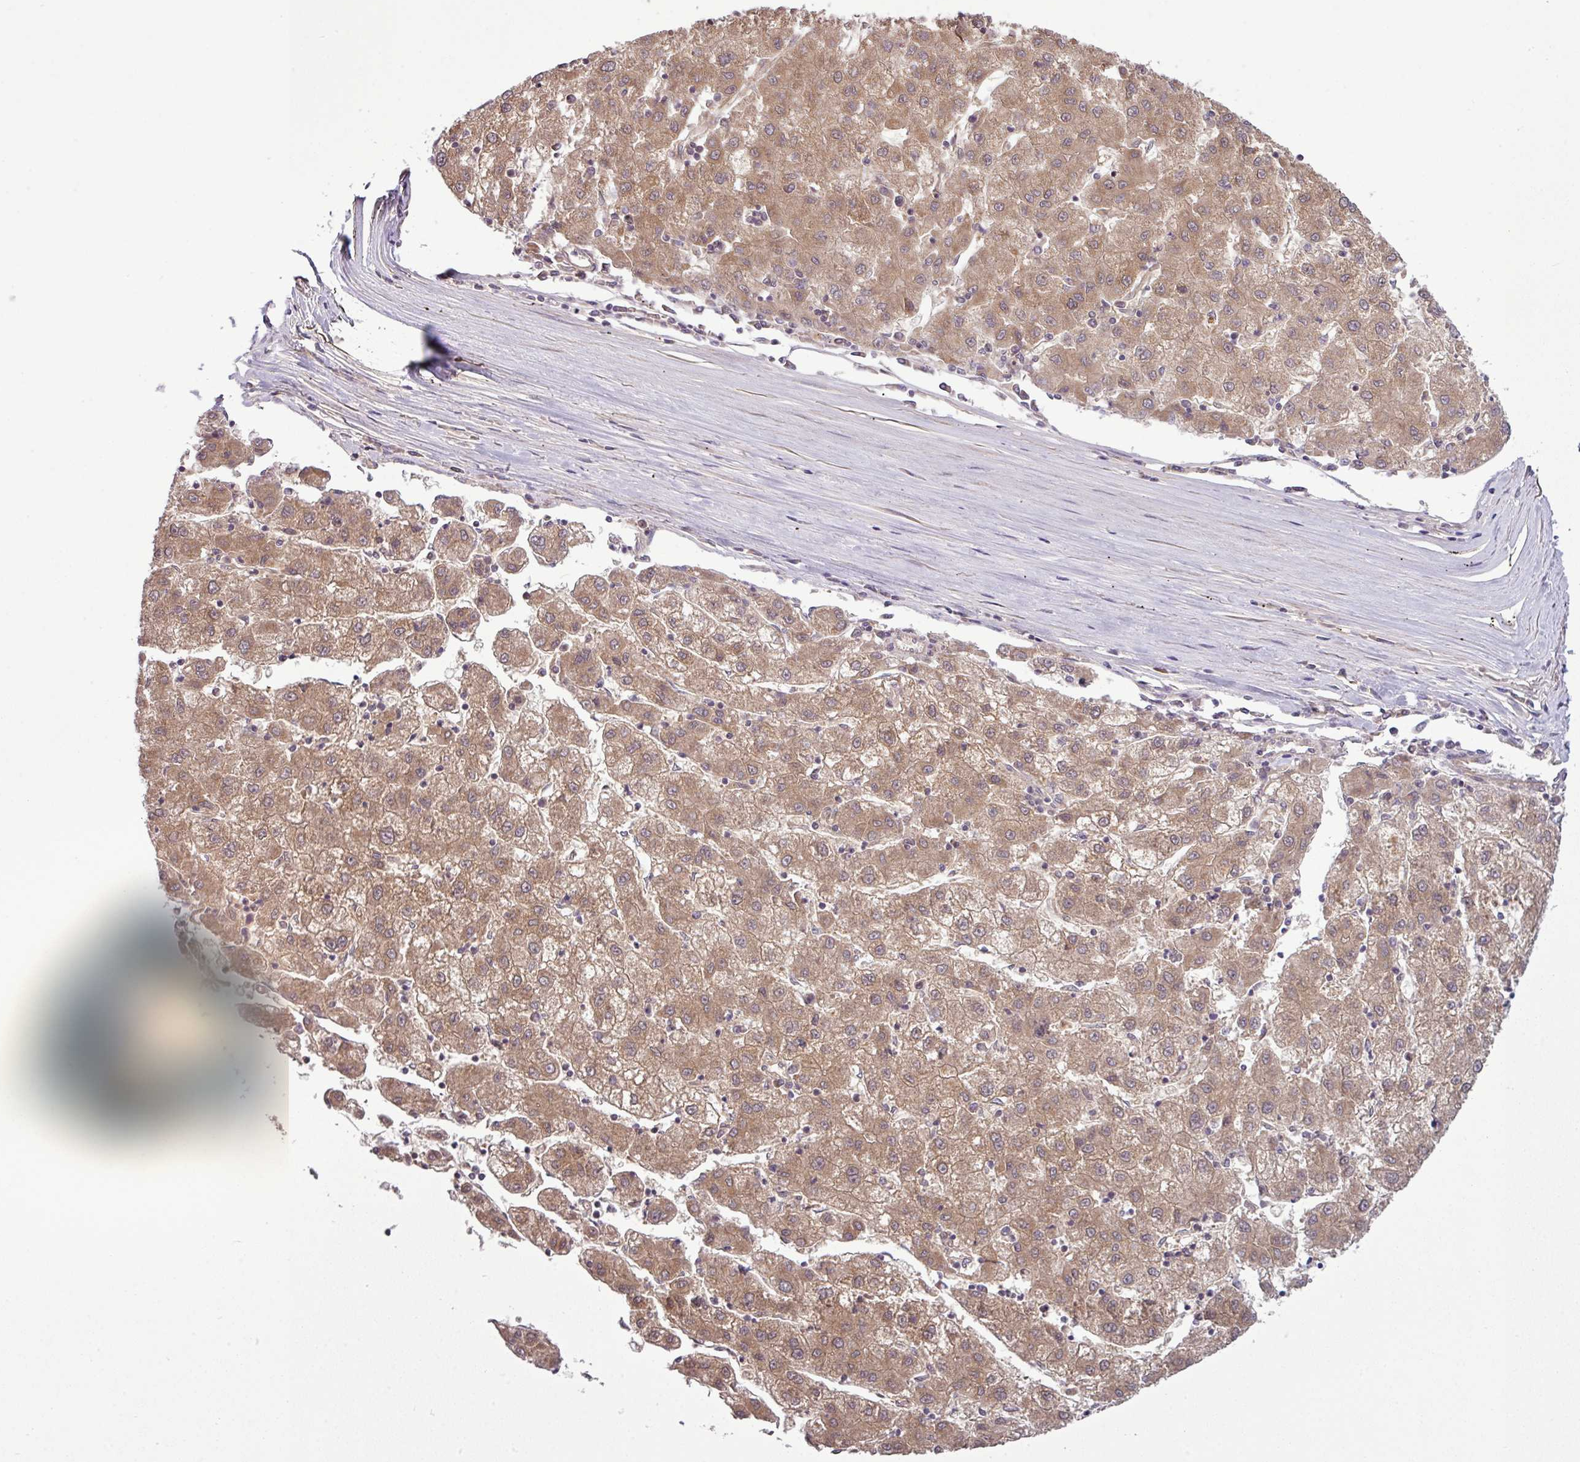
{"staining": {"intensity": "moderate", "quantity": ">75%", "location": "cytoplasmic/membranous,nuclear"}, "tissue": "liver cancer", "cell_type": "Tumor cells", "image_type": "cancer", "snomed": [{"axis": "morphology", "description": "Carcinoma, Hepatocellular, NOS"}, {"axis": "topography", "description": "Liver"}], "caption": "Immunohistochemical staining of human hepatocellular carcinoma (liver) demonstrates medium levels of moderate cytoplasmic/membranous and nuclear protein positivity in approximately >75% of tumor cells.", "gene": "ZNF217", "patient": {"sex": "male", "age": 72}}